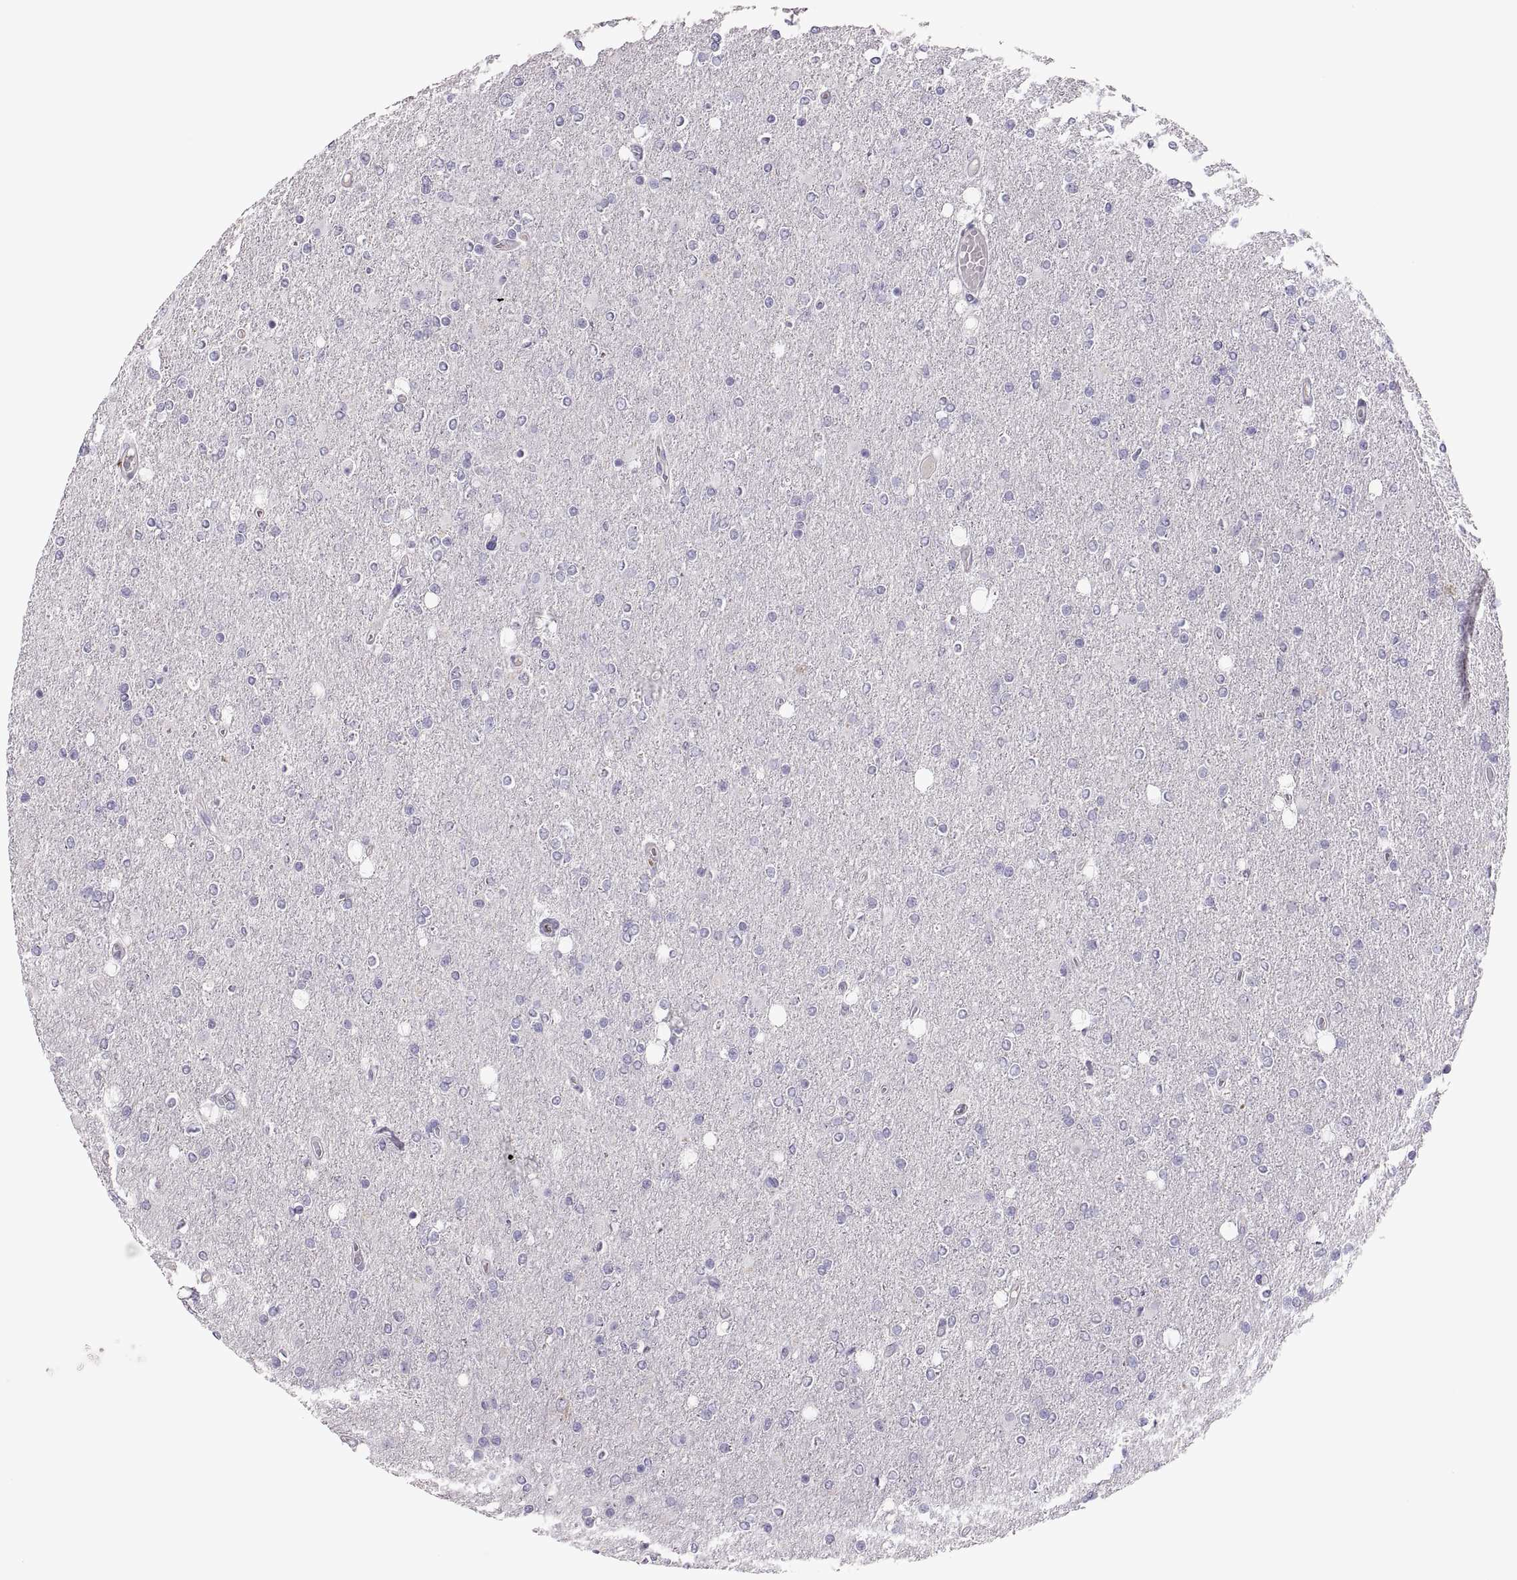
{"staining": {"intensity": "negative", "quantity": "none", "location": "none"}, "tissue": "glioma", "cell_type": "Tumor cells", "image_type": "cancer", "snomed": [{"axis": "morphology", "description": "Glioma, malignant, High grade"}, {"axis": "topography", "description": "Cerebral cortex"}], "caption": "A high-resolution micrograph shows immunohistochemistry (IHC) staining of glioma, which reveals no significant expression in tumor cells.", "gene": "TBX19", "patient": {"sex": "male", "age": 70}}